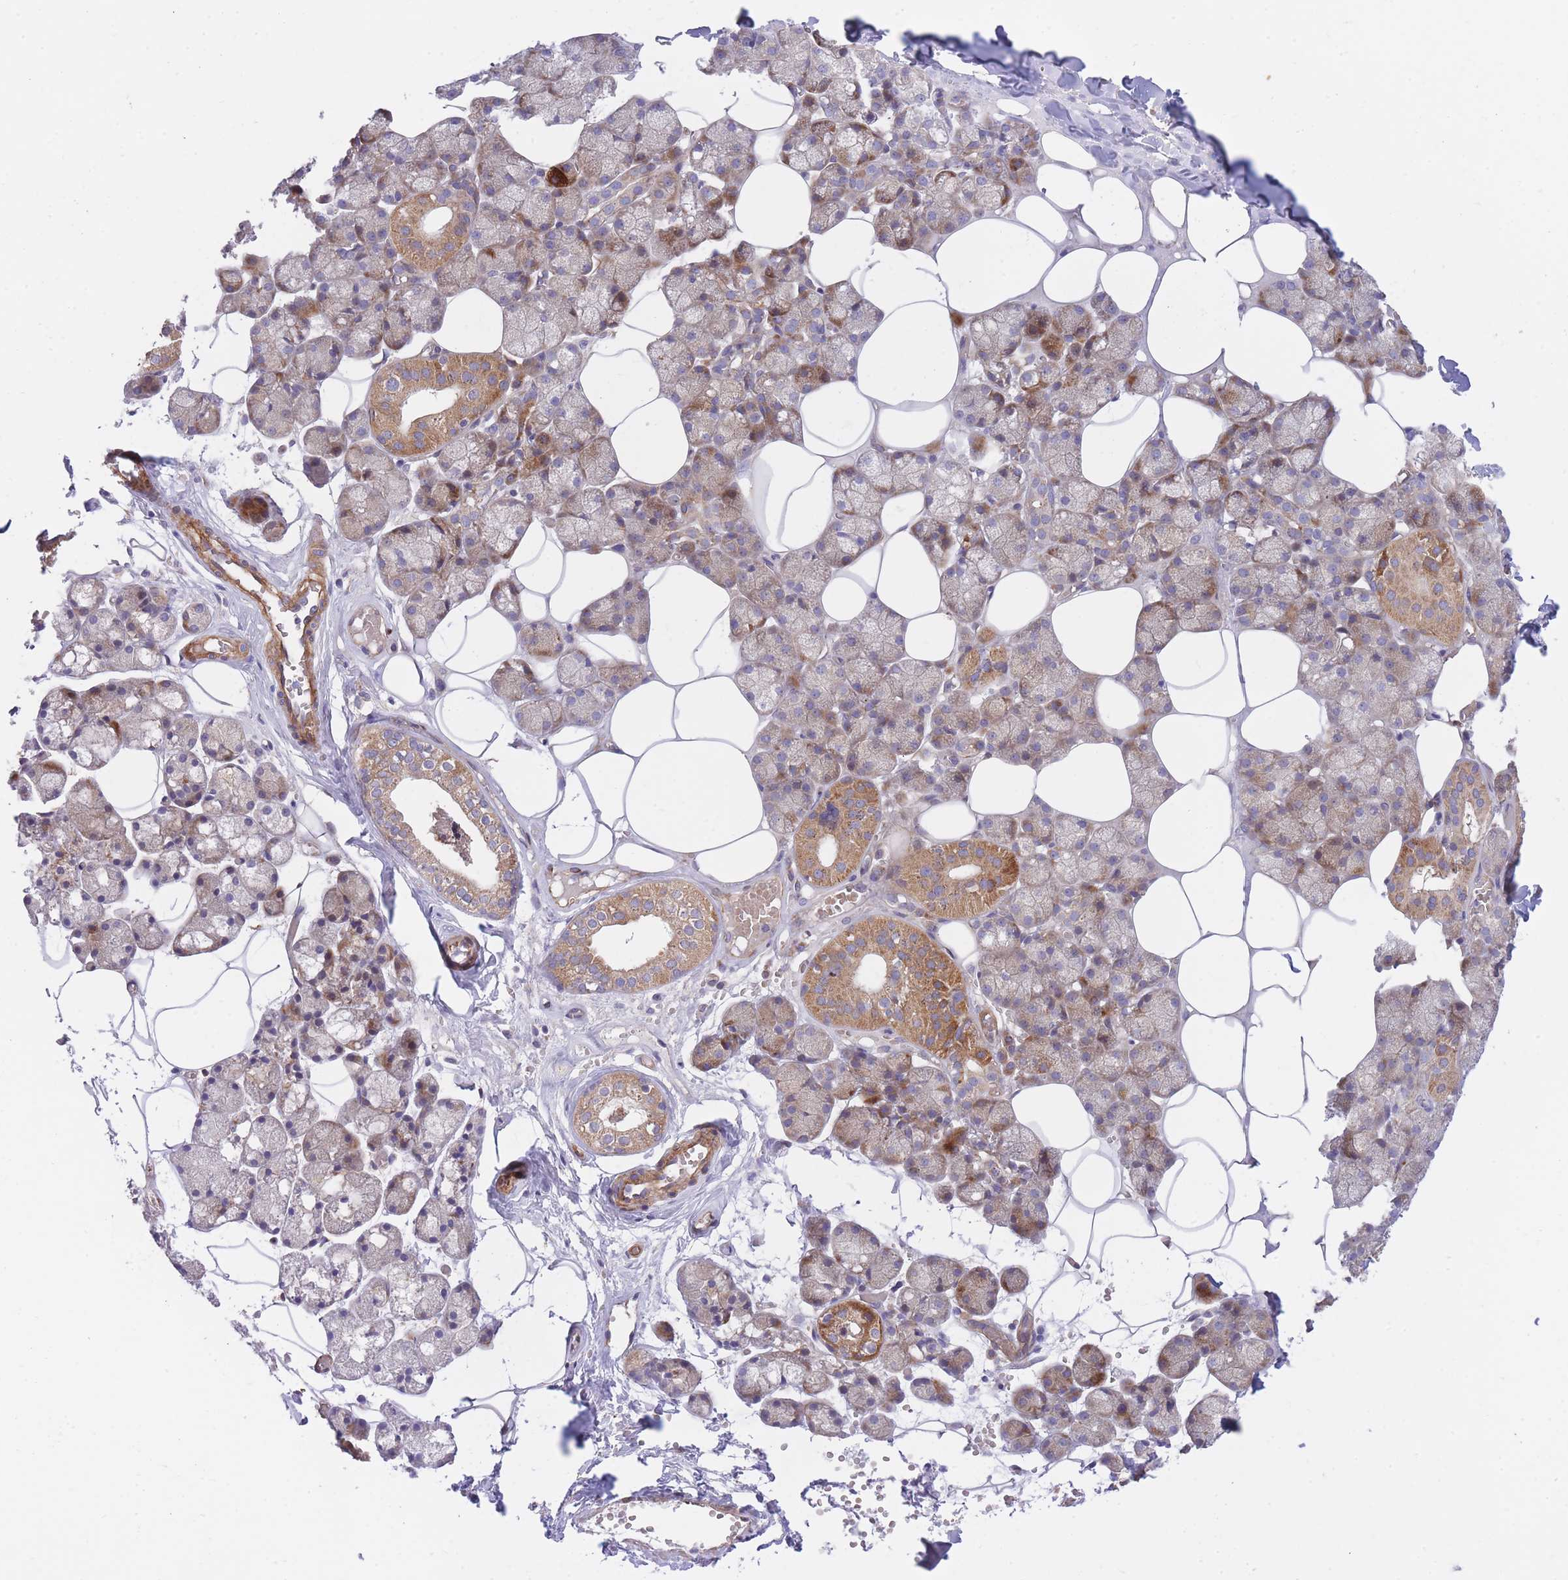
{"staining": {"intensity": "moderate", "quantity": "25%-75%", "location": "cytoplasmic/membranous"}, "tissue": "salivary gland", "cell_type": "Glandular cells", "image_type": "normal", "snomed": [{"axis": "morphology", "description": "Normal tissue, NOS"}, {"axis": "topography", "description": "Salivary gland"}], "caption": "The immunohistochemical stain highlights moderate cytoplasmic/membranous staining in glandular cells of normal salivary gland.", "gene": "CHAC1", "patient": {"sex": "male", "age": 62}}